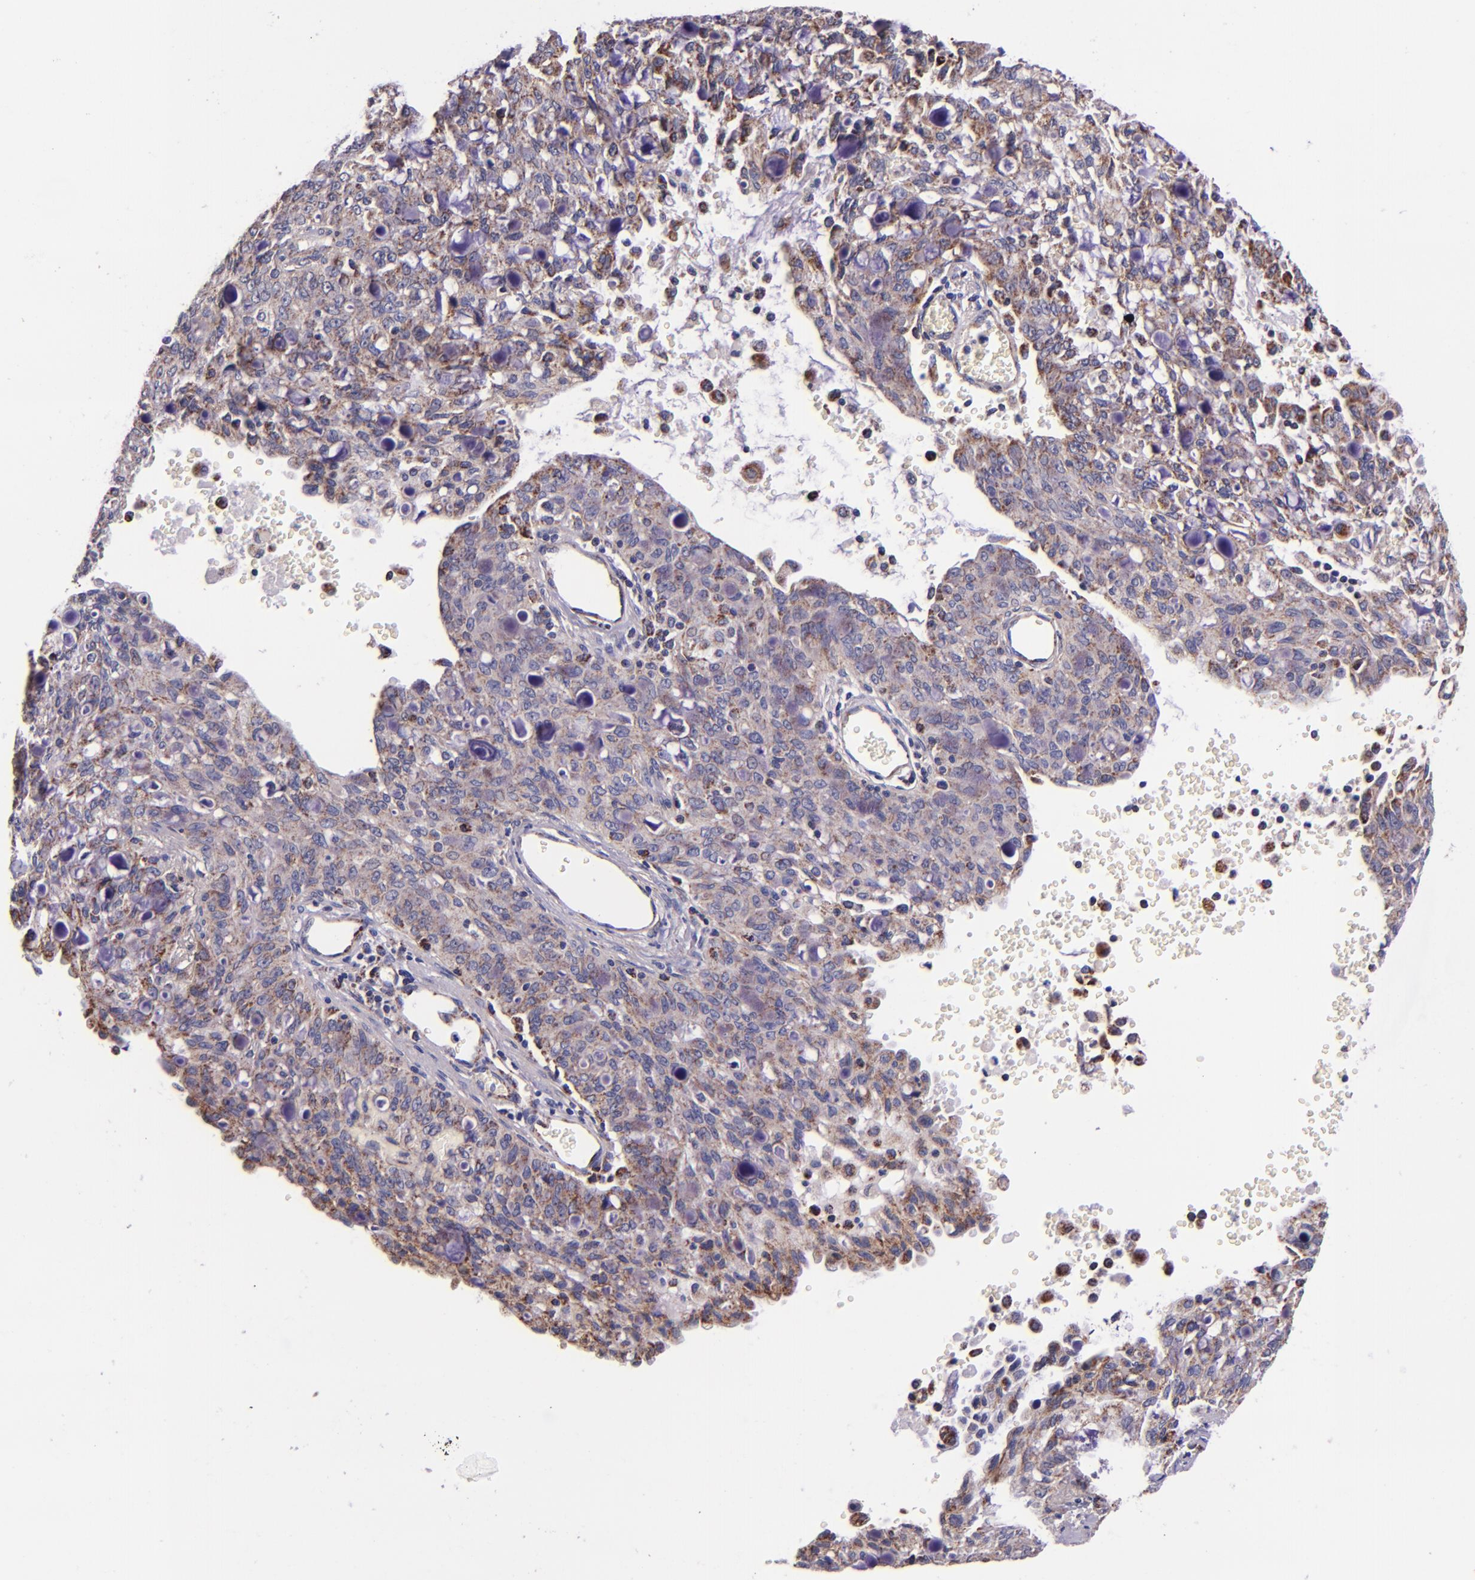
{"staining": {"intensity": "weak", "quantity": "25%-75%", "location": "cytoplasmic/membranous"}, "tissue": "lung cancer", "cell_type": "Tumor cells", "image_type": "cancer", "snomed": [{"axis": "morphology", "description": "Adenocarcinoma, NOS"}, {"axis": "topography", "description": "Lung"}], "caption": "Brown immunohistochemical staining in lung adenocarcinoma demonstrates weak cytoplasmic/membranous staining in about 25%-75% of tumor cells.", "gene": "IDH3G", "patient": {"sex": "female", "age": 44}}